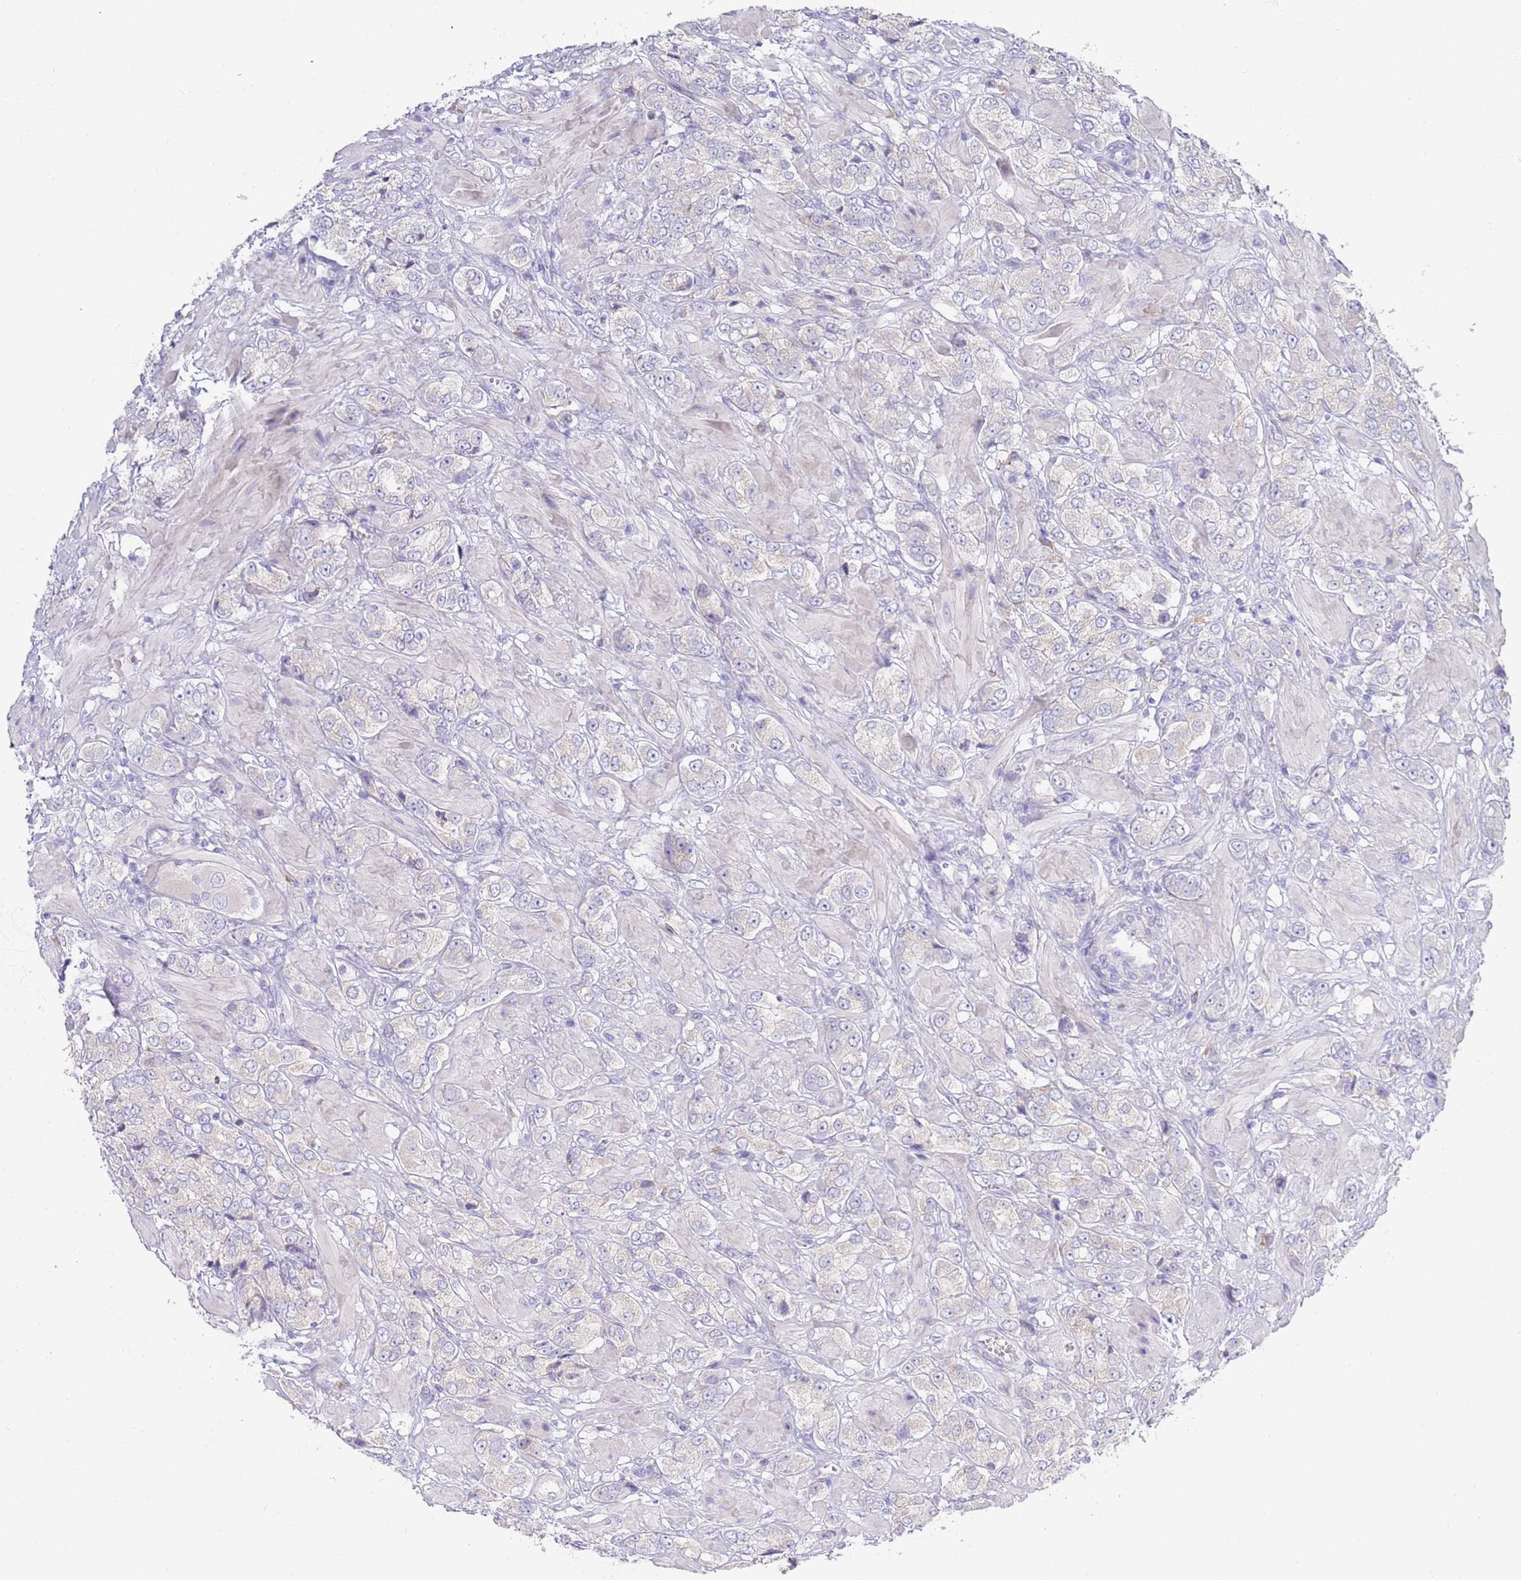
{"staining": {"intensity": "negative", "quantity": "none", "location": "none"}, "tissue": "prostate cancer", "cell_type": "Tumor cells", "image_type": "cancer", "snomed": [{"axis": "morphology", "description": "Adenocarcinoma, High grade"}, {"axis": "topography", "description": "Prostate and seminal vesicle, NOS"}], "caption": "DAB (3,3'-diaminobenzidine) immunohistochemical staining of human prostate cancer (adenocarcinoma (high-grade)) reveals no significant expression in tumor cells.", "gene": "CCDC149", "patient": {"sex": "male", "age": 64}}